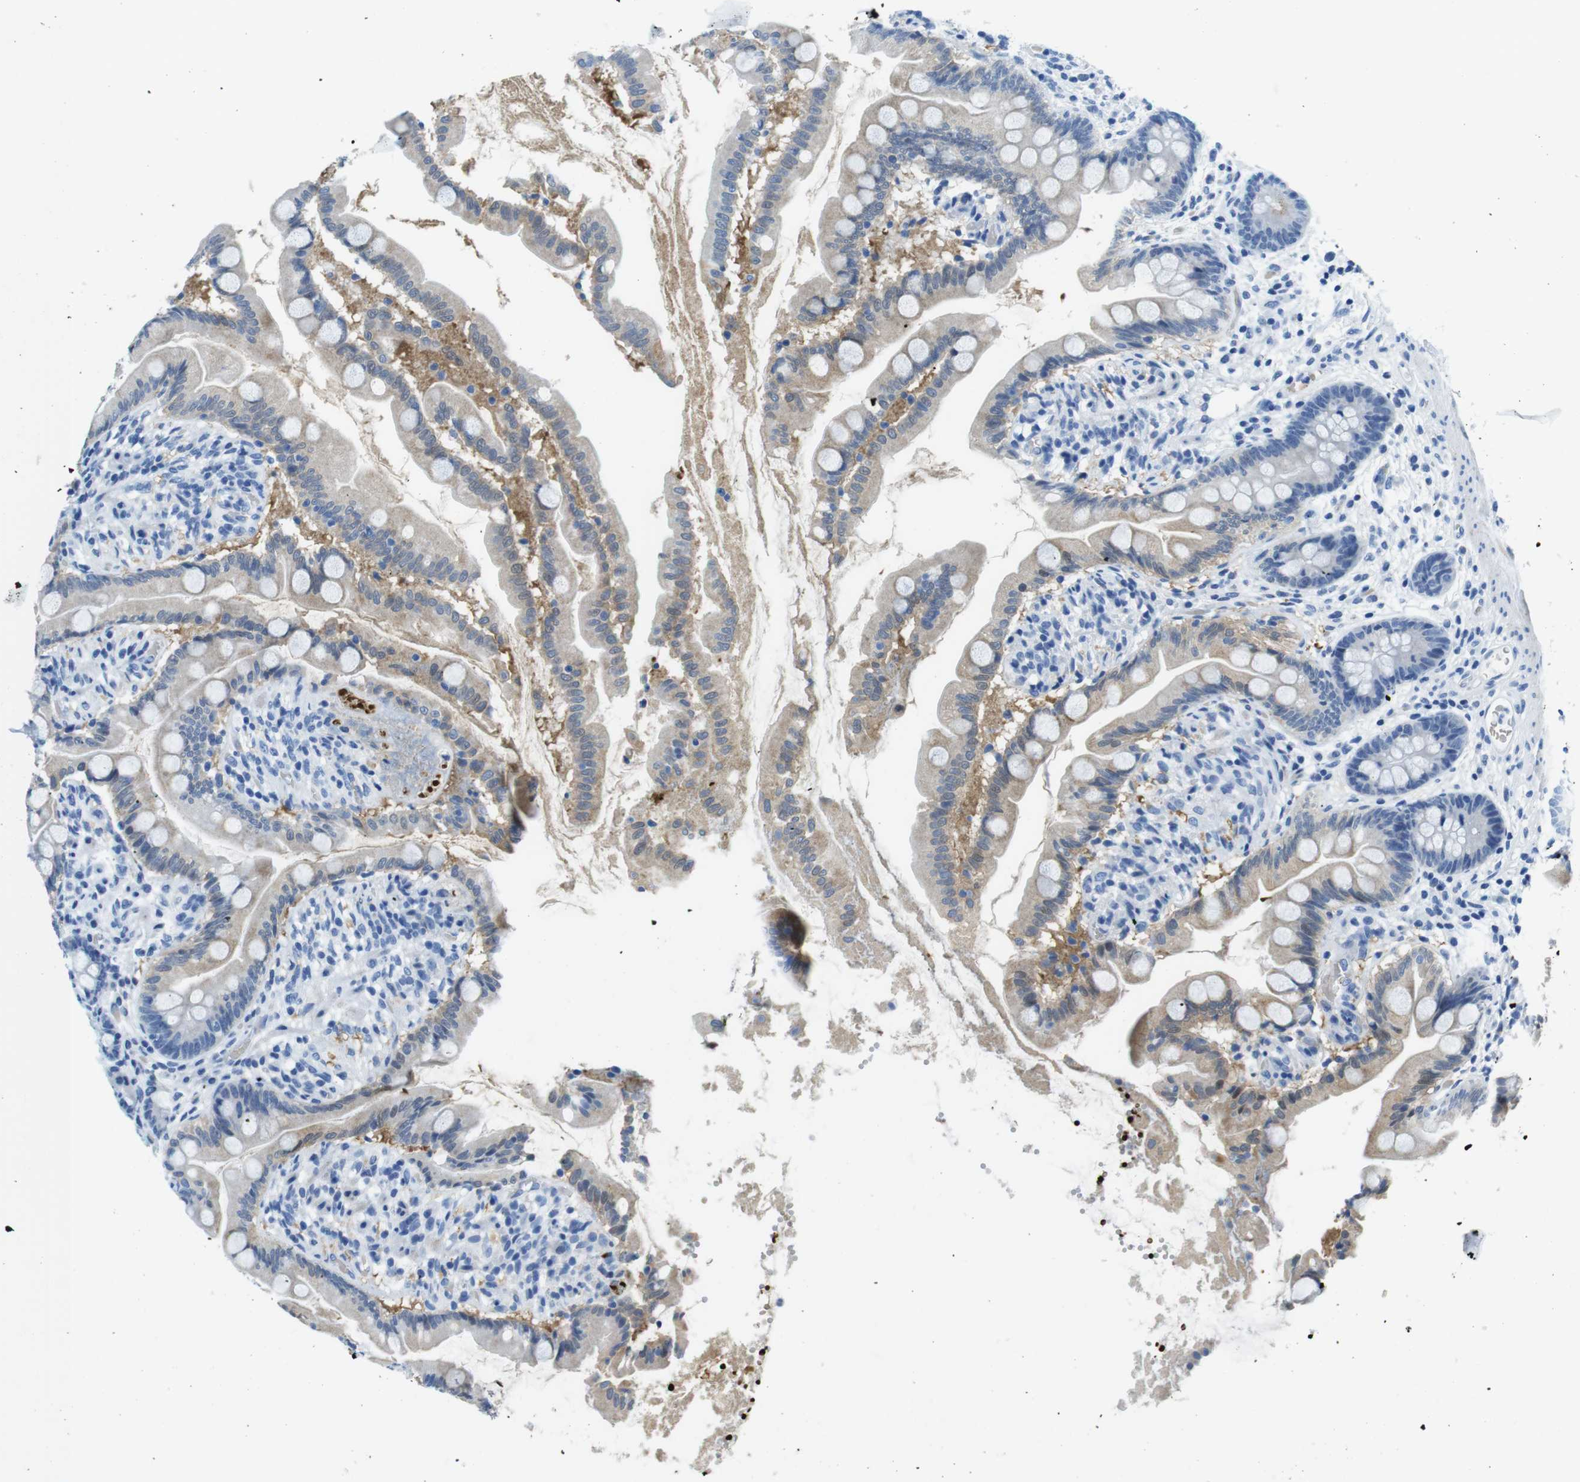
{"staining": {"intensity": "weak", "quantity": "25%-75%", "location": "cytoplasmic/membranous"}, "tissue": "small intestine", "cell_type": "Glandular cells", "image_type": "normal", "snomed": [{"axis": "morphology", "description": "Normal tissue, NOS"}, {"axis": "topography", "description": "Small intestine"}], "caption": "This image displays normal small intestine stained with IHC to label a protein in brown. The cytoplasmic/membranous of glandular cells show weak positivity for the protein. Nuclei are counter-stained blue.", "gene": "TFAP2C", "patient": {"sex": "female", "age": 56}}